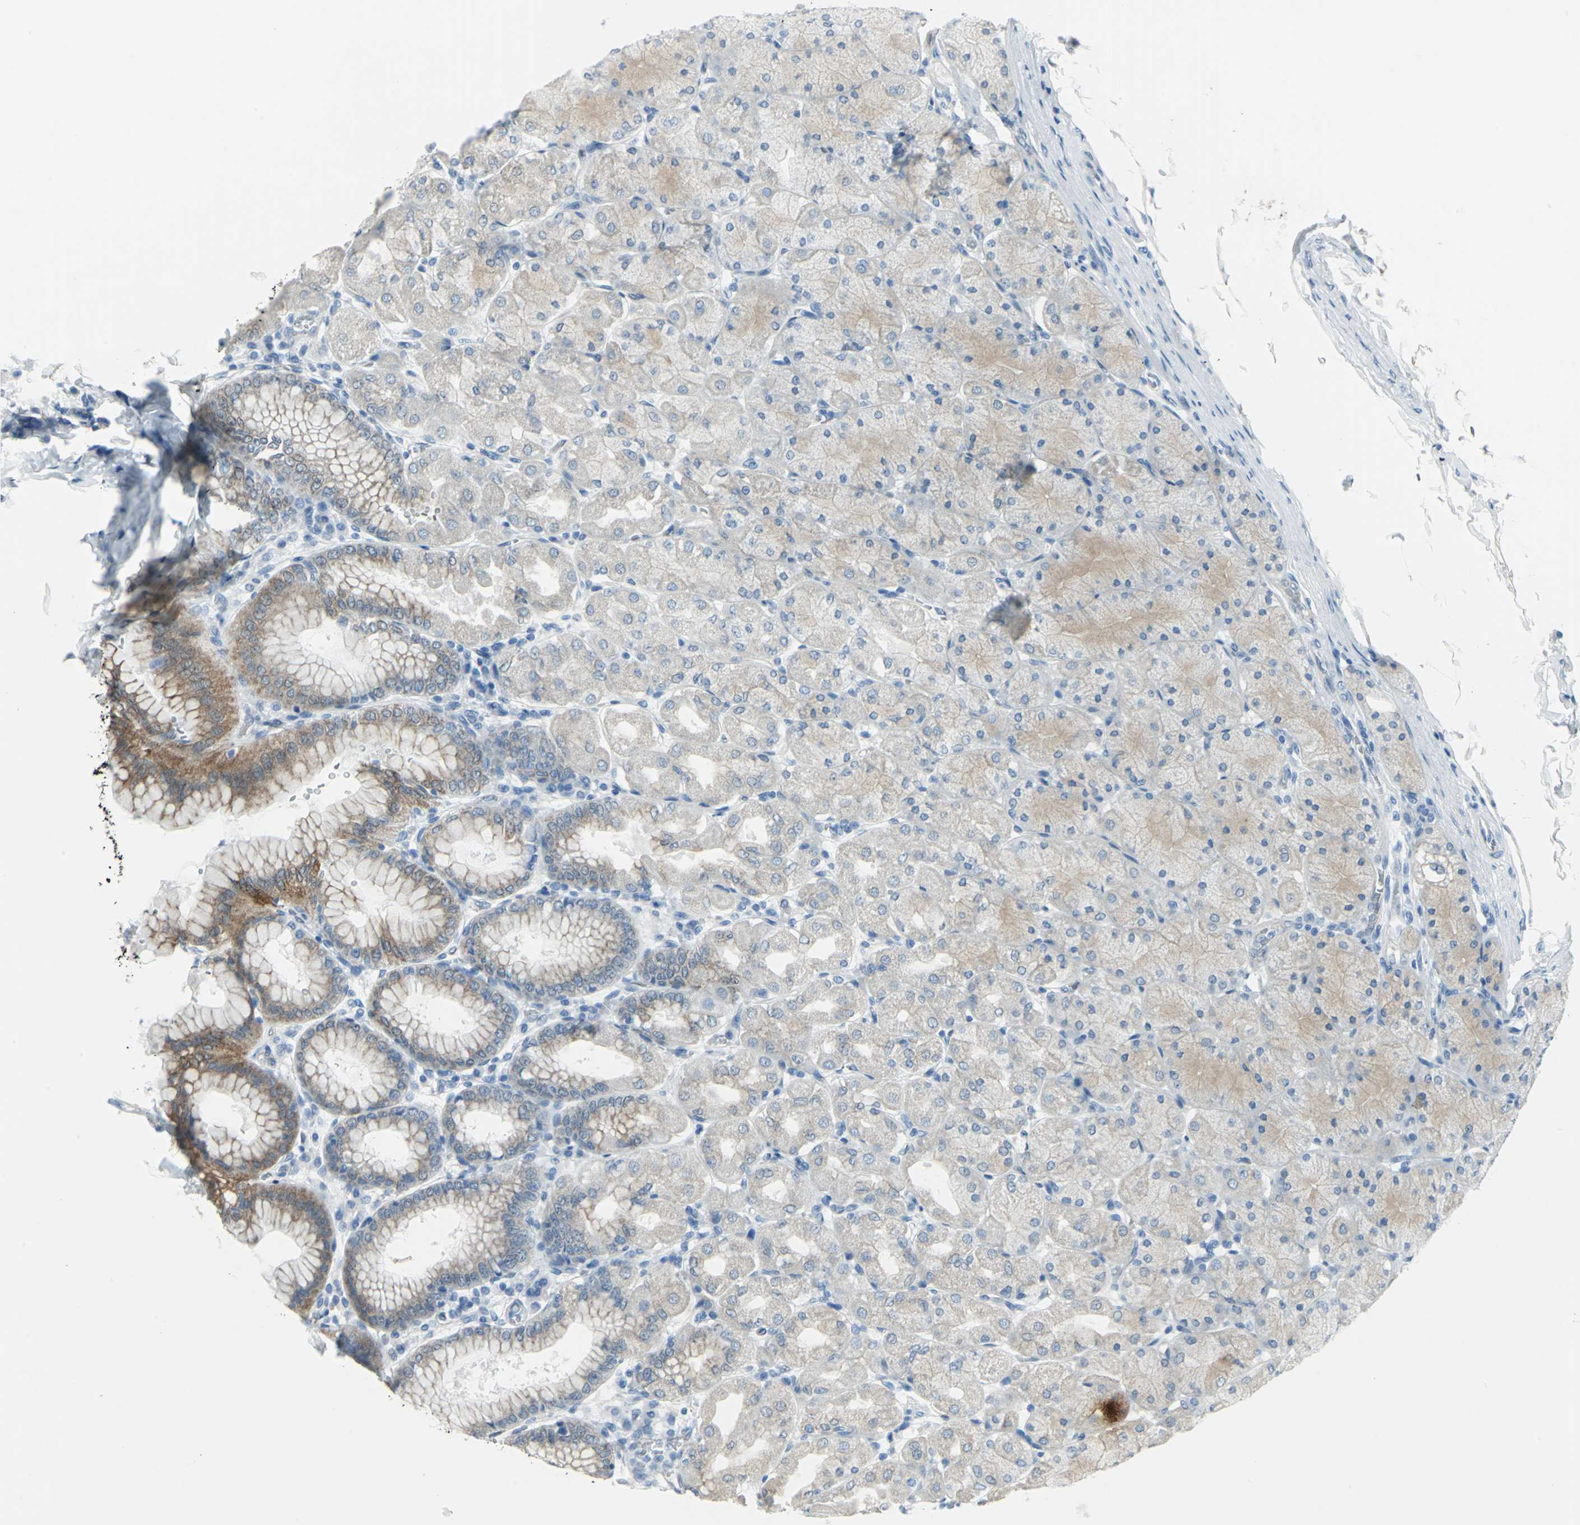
{"staining": {"intensity": "moderate", "quantity": "25%-75%", "location": "cytoplasmic/membranous"}, "tissue": "stomach", "cell_type": "Glandular cells", "image_type": "normal", "snomed": [{"axis": "morphology", "description": "Normal tissue, NOS"}, {"axis": "topography", "description": "Stomach, upper"}], "caption": "The micrograph reveals immunohistochemical staining of unremarkable stomach. There is moderate cytoplasmic/membranous staining is present in approximately 25%-75% of glandular cells.", "gene": "CYB5A", "patient": {"sex": "female", "age": 56}}